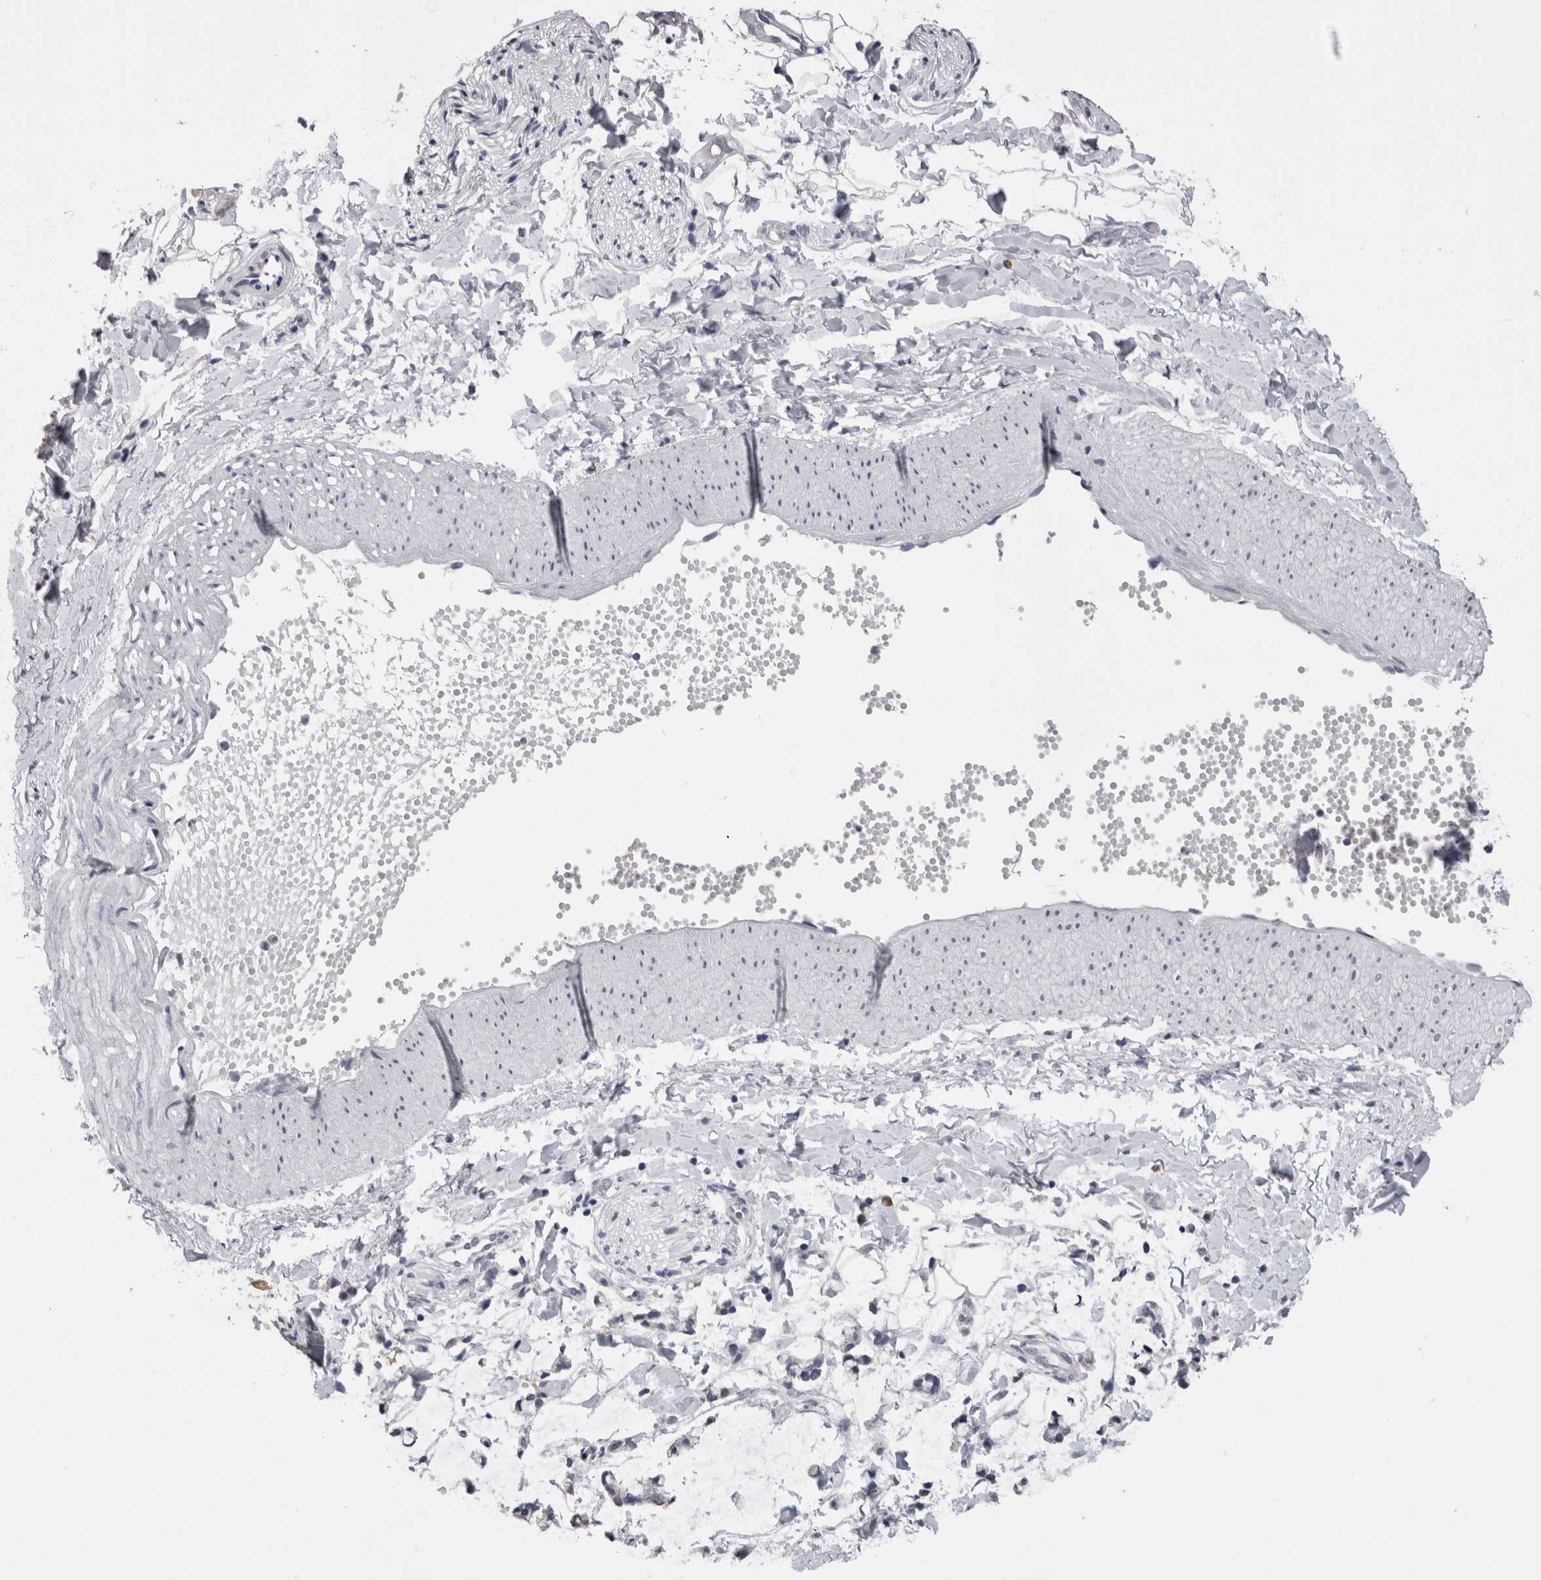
{"staining": {"intensity": "negative", "quantity": "none", "location": "none"}, "tissue": "adipose tissue", "cell_type": "Adipocytes", "image_type": "normal", "snomed": [{"axis": "morphology", "description": "Normal tissue, NOS"}, {"axis": "morphology", "description": "Adenocarcinoma, NOS"}, {"axis": "topography", "description": "Colon"}, {"axis": "topography", "description": "Peripheral nerve tissue"}], "caption": "The photomicrograph shows no significant expression in adipocytes of adipose tissue. Brightfield microscopy of immunohistochemistry (IHC) stained with DAB (brown) and hematoxylin (blue), captured at high magnification.", "gene": "PAX5", "patient": {"sex": "male", "age": 14}}